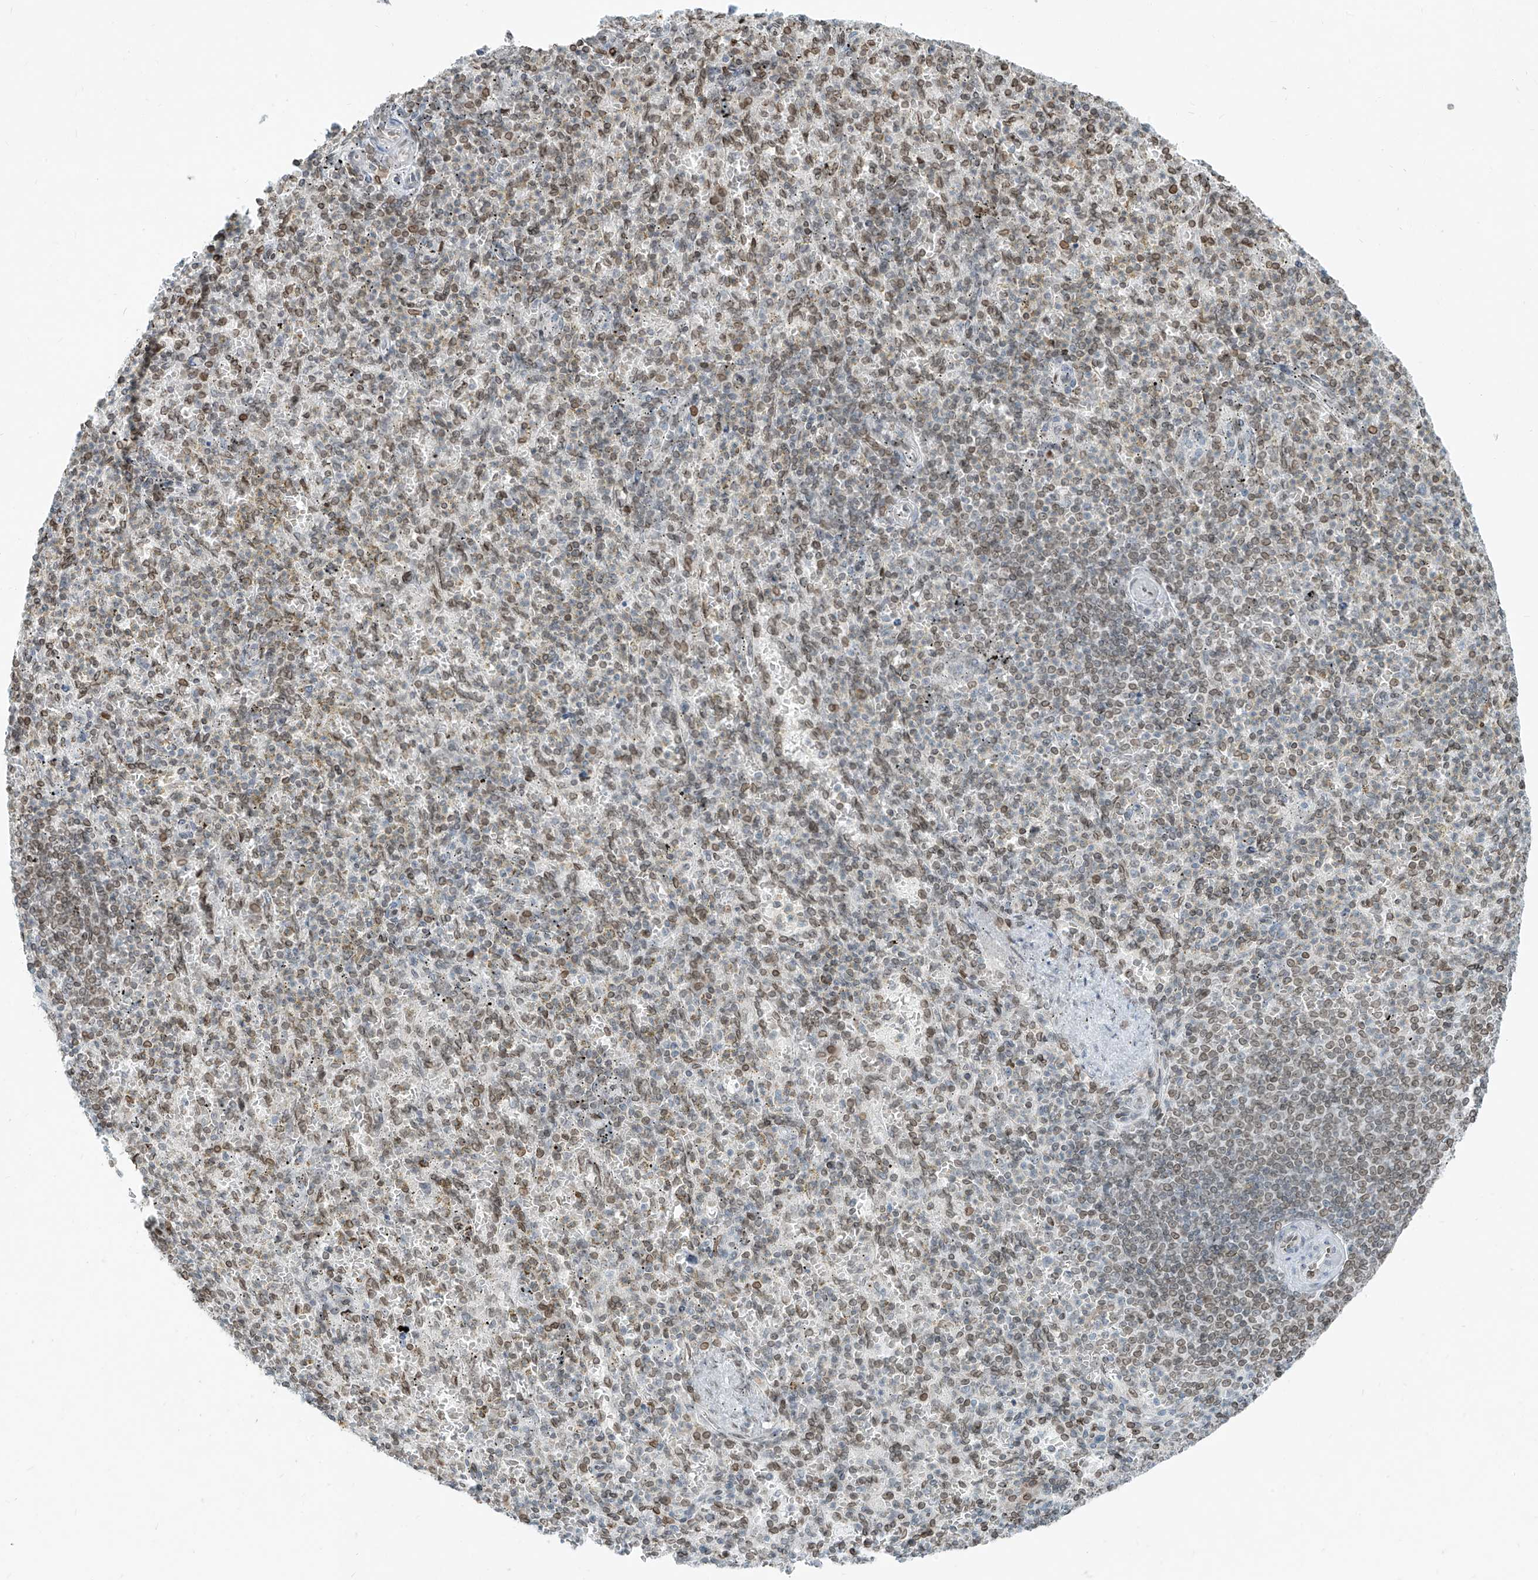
{"staining": {"intensity": "weak", "quantity": "25%-75%", "location": "nuclear"}, "tissue": "spleen", "cell_type": "Cells in red pulp", "image_type": "normal", "snomed": [{"axis": "morphology", "description": "Normal tissue, NOS"}, {"axis": "topography", "description": "Spleen"}], "caption": "High-power microscopy captured an IHC histopathology image of normal spleen, revealing weak nuclear staining in about 25%-75% of cells in red pulp. Ihc stains the protein in brown and the nuclei are stained blue.", "gene": "SAMD15", "patient": {"sex": "female", "age": 74}}